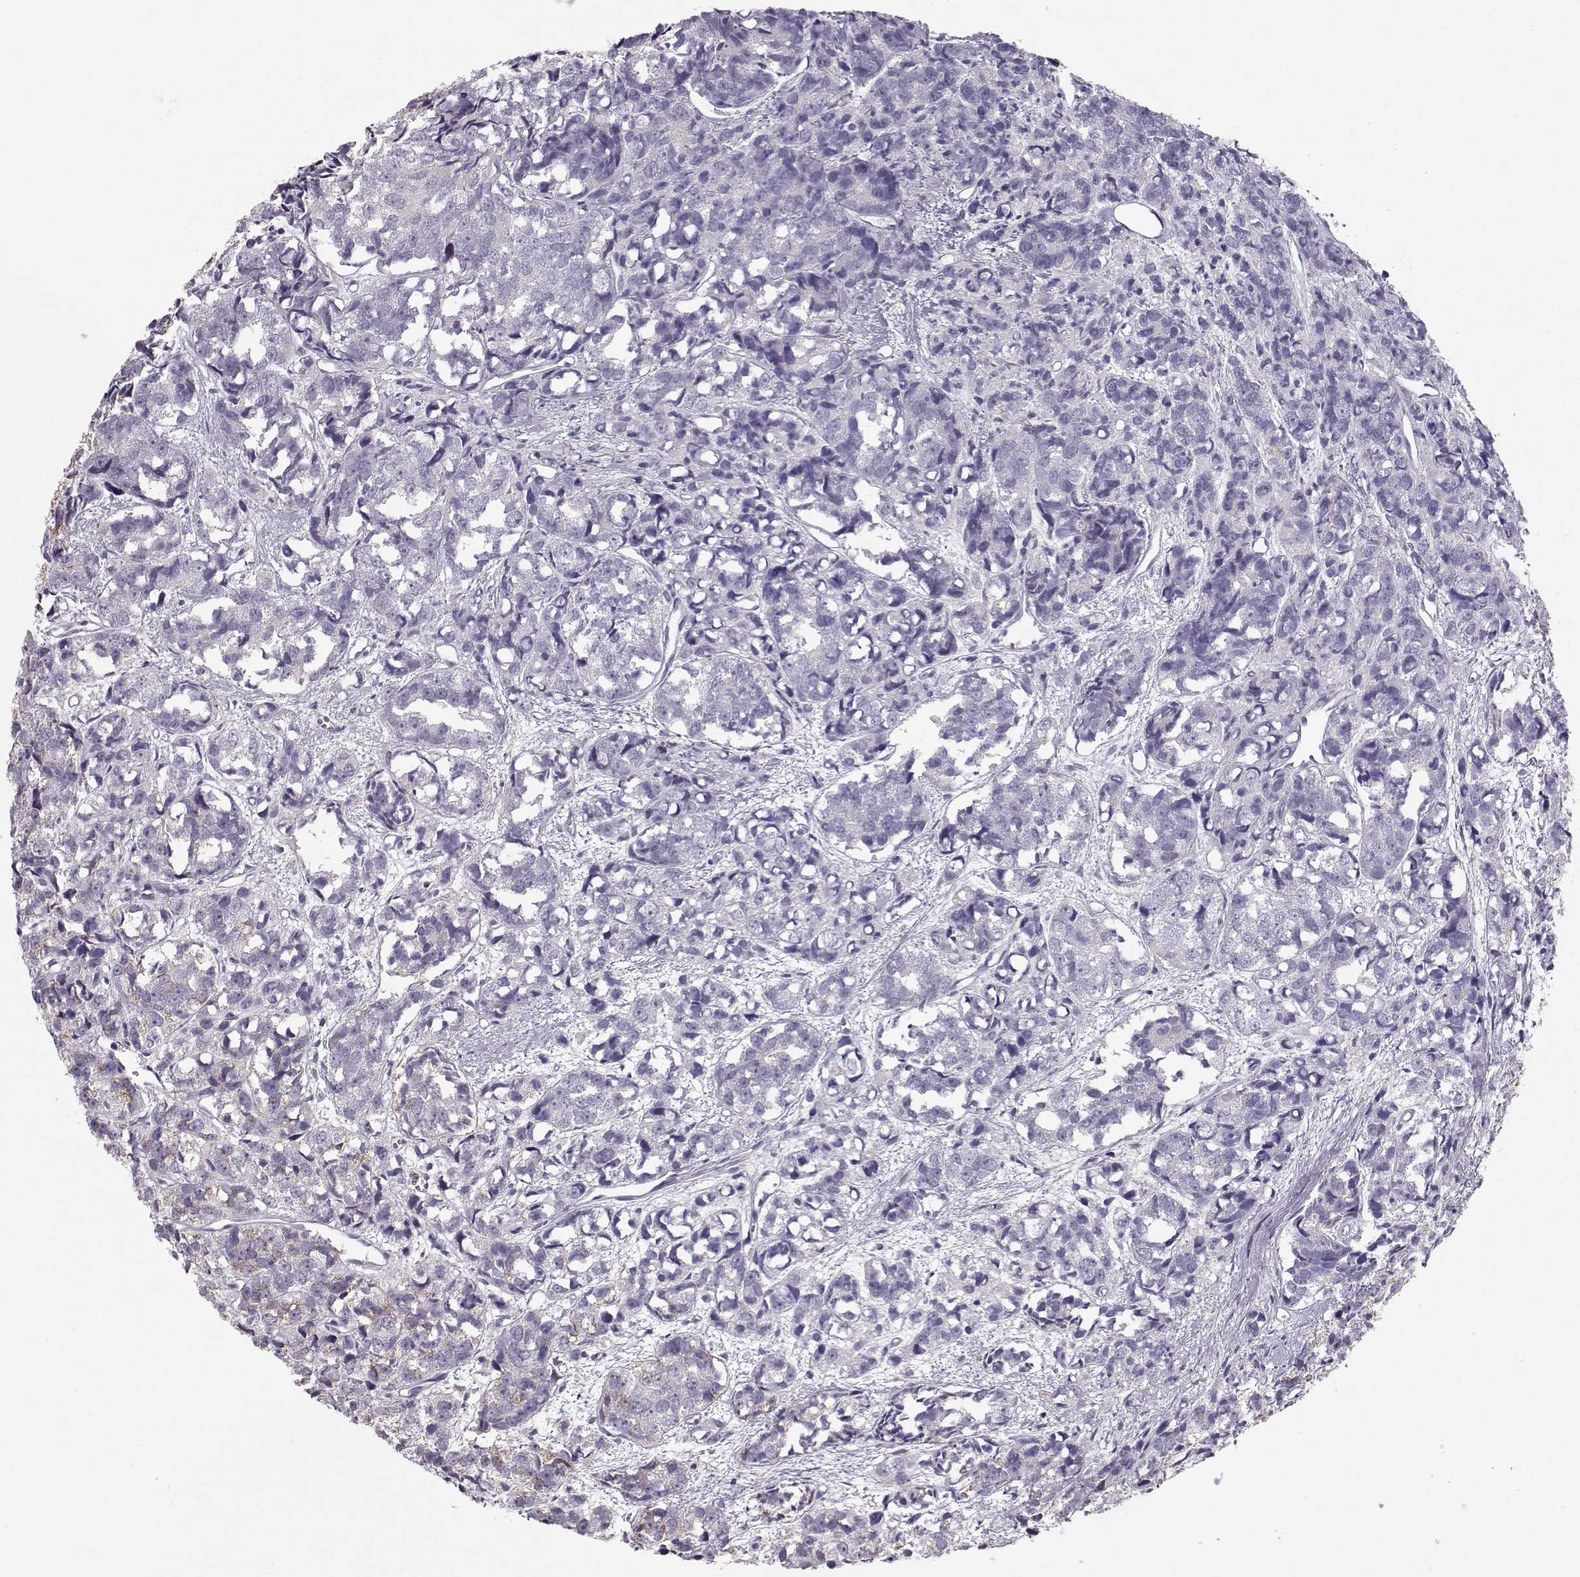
{"staining": {"intensity": "negative", "quantity": "none", "location": "none"}, "tissue": "prostate cancer", "cell_type": "Tumor cells", "image_type": "cancer", "snomed": [{"axis": "morphology", "description": "Adenocarcinoma, High grade"}, {"axis": "topography", "description": "Prostate"}], "caption": "Tumor cells are negative for brown protein staining in prostate cancer (adenocarcinoma (high-grade)). (DAB (3,3'-diaminobenzidine) IHC visualized using brightfield microscopy, high magnification).", "gene": "TEPP", "patient": {"sex": "male", "age": 77}}